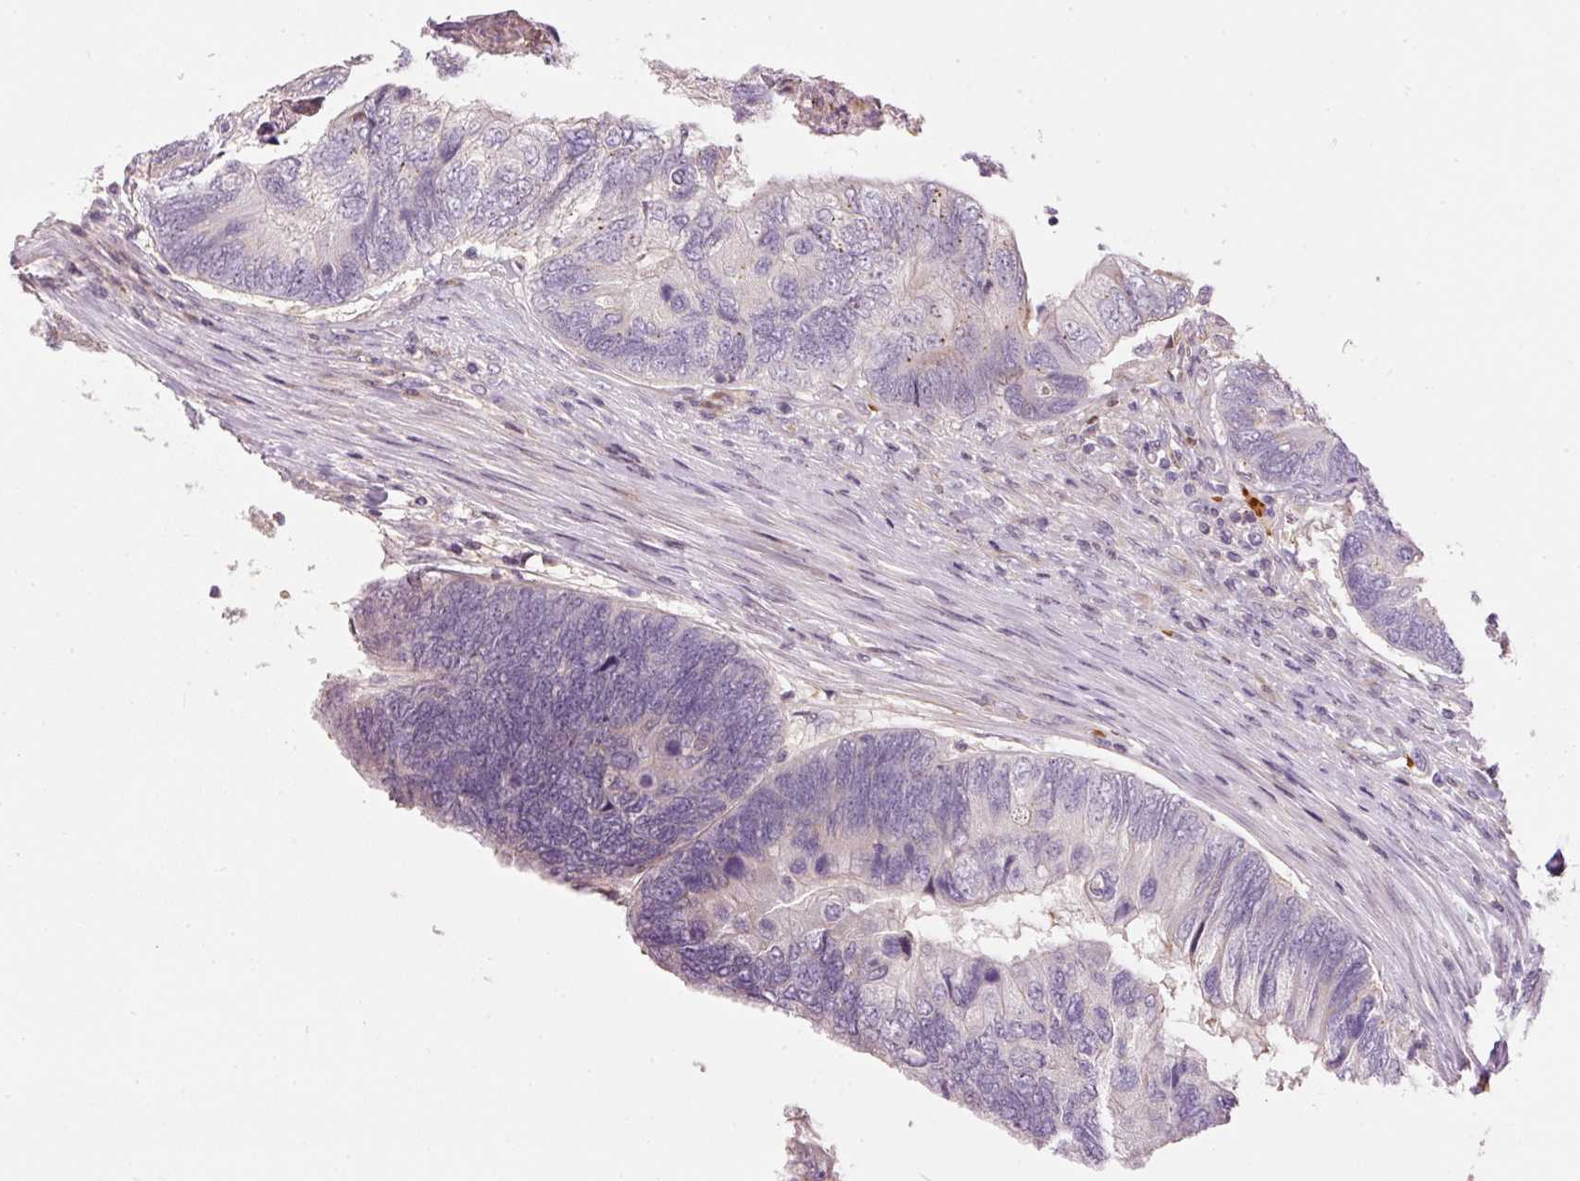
{"staining": {"intensity": "negative", "quantity": "none", "location": "none"}, "tissue": "colorectal cancer", "cell_type": "Tumor cells", "image_type": "cancer", "snomed": [{"axis": "morphology", "description": "Adenocarcinoma, NOS"}, {"axis": "topography", "description": "Colon"}], "caption": "There is no significant staining in tumor cells of colorectal adenocarcinoma. (DAB immunohistochemistry (IHC) visualized using brightfield microscopy, high magnification).", "gene": "CMTM8", "patient": {"sex": "female", "age": 67}}